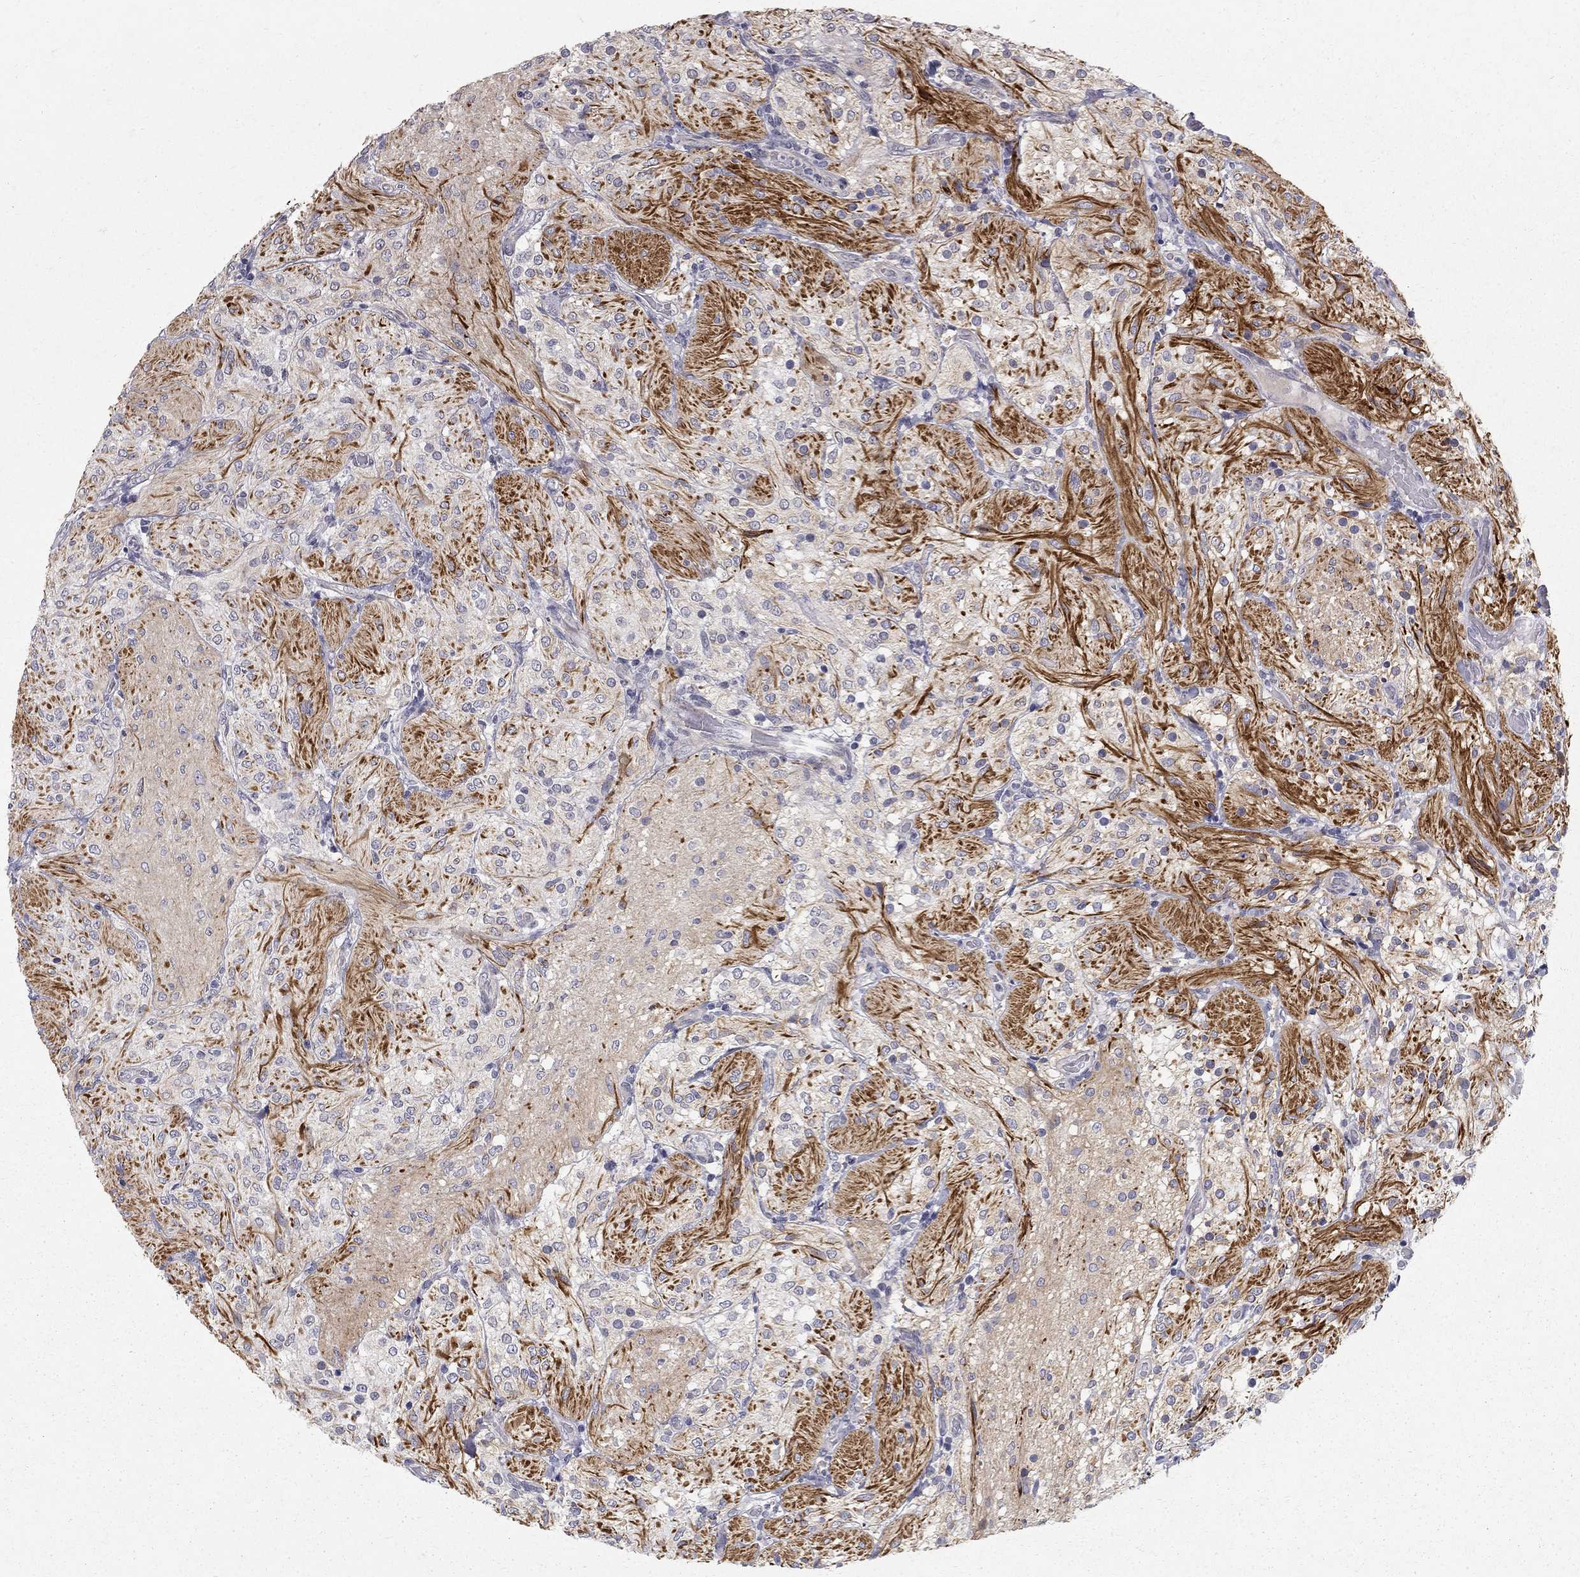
{"staining": {"intensity": "negative", "quantity": "none", "location": "none"}, "tissue": "glioma", "cell_type": "Tumor cells", "image_type": "cancer", "snomed": [{"axis": "morphology", "description": "Glioma, malignant, Low grade"}, {"axis": "topography", "description": "Brain"}], "caption": "A high-resolution histopathology image shows immunohistochemistry staining of malignant glioma (low-grade), which exhibits no significant positivity in tumor cells. (DAB immunohistochemistry with hematoxylin counter stain).", "gene": "CLIC6", "patient": {"sex": "male", "age": 3}}